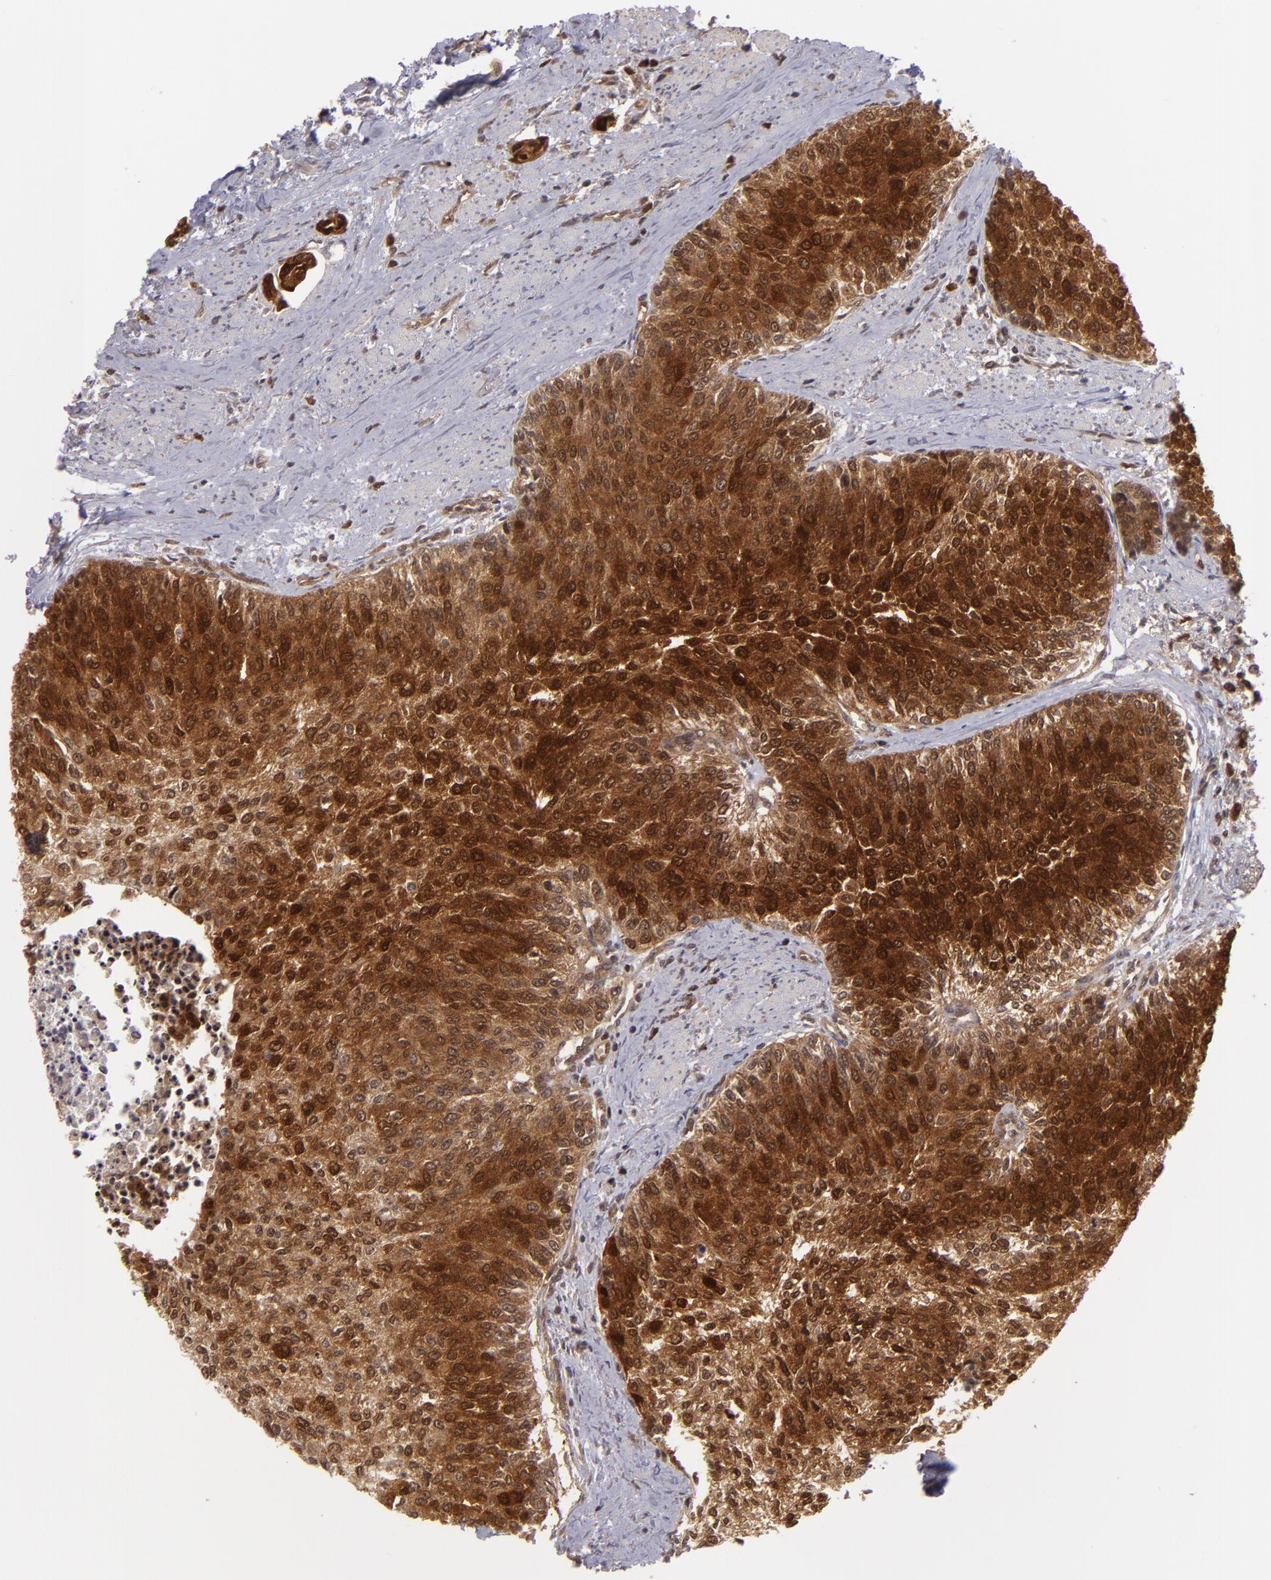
{"staining": {"intensity": "strong", "quantity": ">75%", "location": "cytoplasmic/membranous,nuclear"}, "tissue": "urothelial cancer", "cell_type": "Tumor cells", "image_type": "cancer", "snomed": [{"axis": "morphology", "description": "Urothelial carcinoma, Low grade"}, {"axis": "topography", "description": "Urinary bladder"}], "caption": "Low-grade urothelial carcinoma stained for a protein shows strong cytoplasmic/membranous and nuclear positivity in tumor cells. (Stains: DAB in brown, nuclei in blue, Microscopy: brightfield microscopy at high magnification).", "gene": "ZBTB33", "patient": {"sex": "female", "age": 73}}